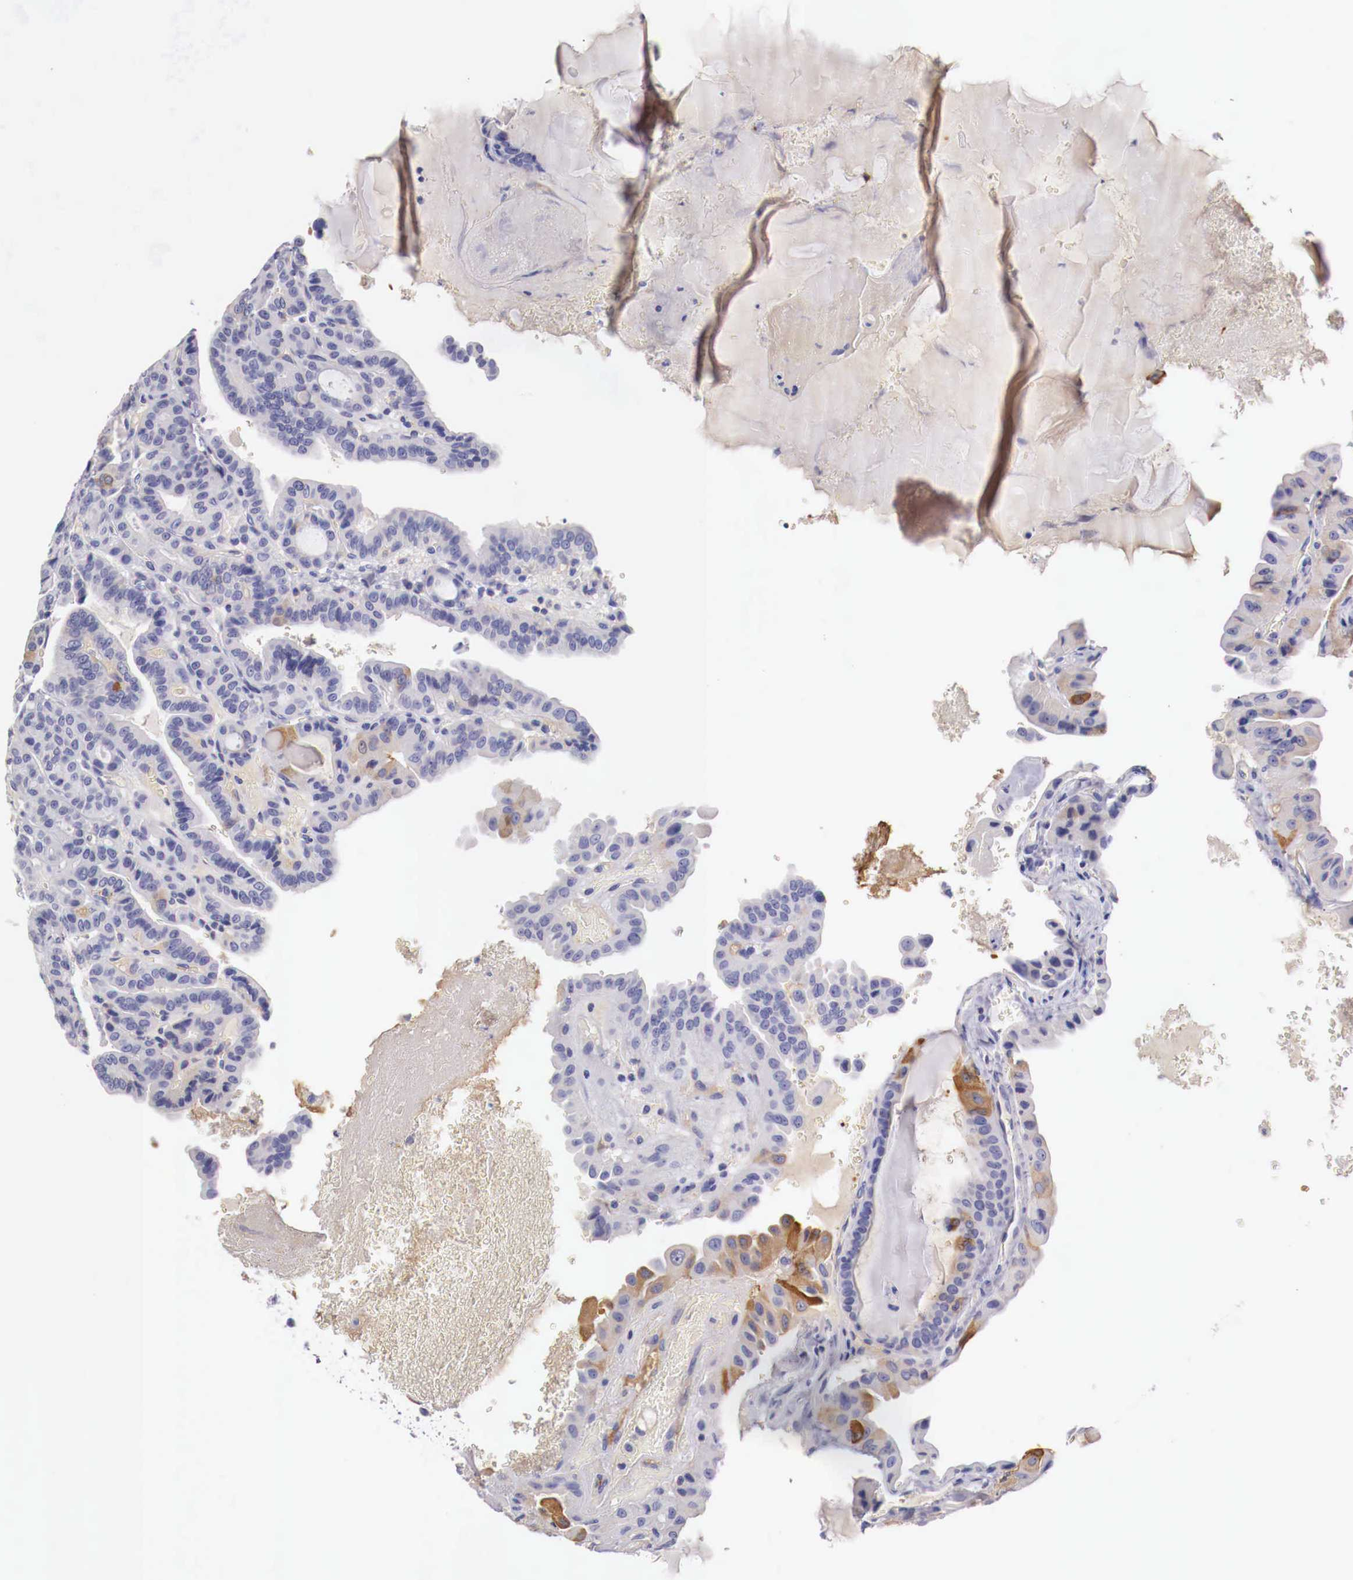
{"staining": {"intensity": "moderate", "quantity": "<25%", "location": "cytoplasmic/membranous"}, "tissue": "thyroid cancer", "cell_type": "Tumor cells", "image_type": "cancer", "snomed": [{"axis": "morphology", "description": "Papillary adenocarcinoma, NOS"}, {"axis": "topography", "description": "Thyroid gland"}], "caption": "Thyroid cancer stained for a protein exhibits moderate cytoplasmic/membranous positivity in tumor cells.", "gene": "PITPNA", "patient": {"sex": "male", "age": 87}}